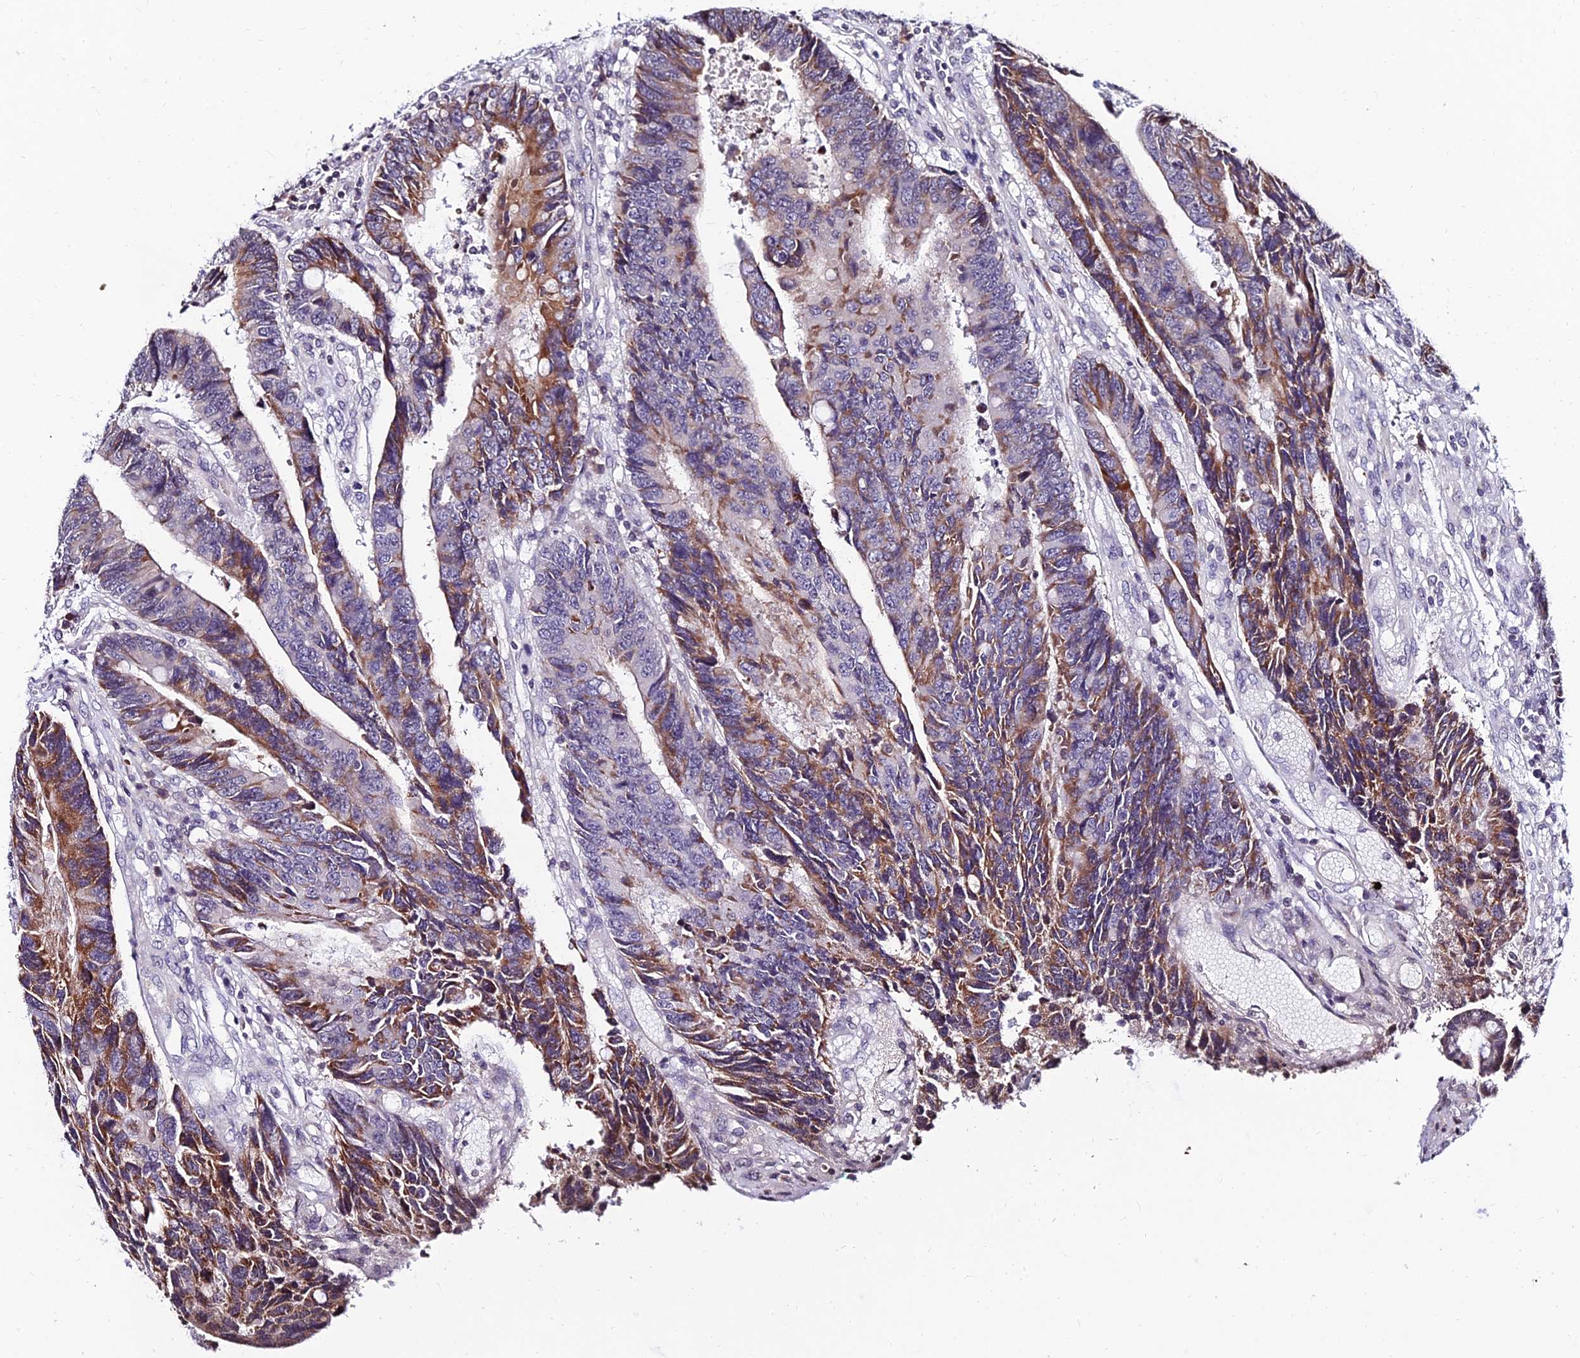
{"staining": {"intensity": "moderate", "quantity": "25%-75%", "location": "cytoplasmic/membranous"}, "tissue": "colorectal cancer", "cell_type": "Tumor cells", "image_type": "cancer", "snomed": [{"axis": "morphology", "description": "Adenocarcinoma, NOS"}, {"axis": "topography", "description": "Rectum"}], "caption": "Immunohistochemical staining of colorectal cancer (adenocarcinoma) shows medium levels of moderate cytoplasmic/membranous staining in approximately 25%-75% of tumor cells. (IHC, brightfield microscopy, high magnification).", "gene": "CDNF", "patient": {"sex": "male", "age": 84}}